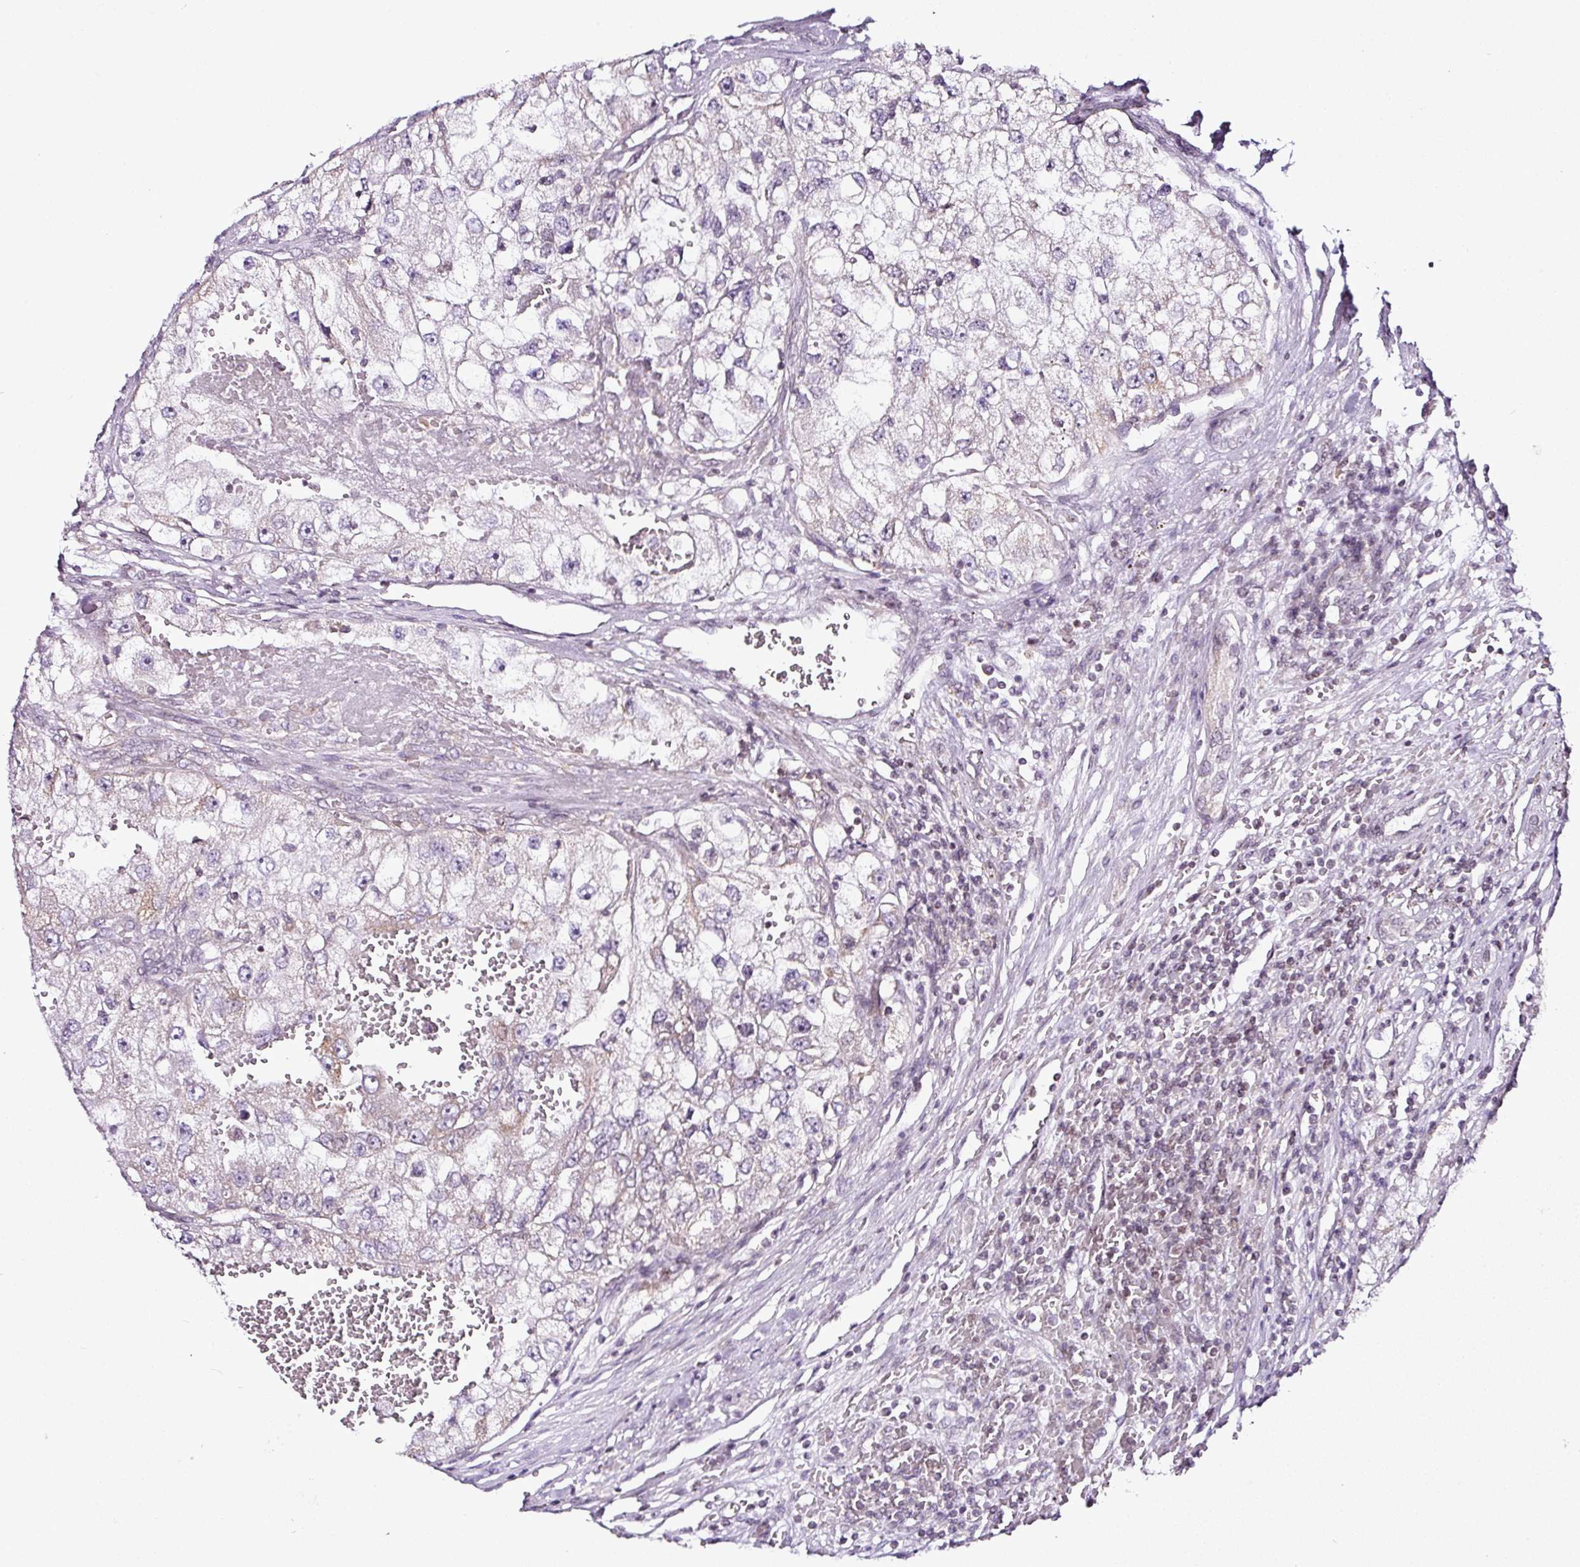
{"staining": {"intensity": "moderate", "quantity": "<25%", "location": "cytoplasmic/membranous"}, "tissue": "renal cancer", "cell_type": "Tumor cells", "image_type": "cancer", "snomed": [{"axis": "morphology", "description": "Adenocarcinoma, NOS"}, {"axis": "topography", "description": "Kidney"}], "caption": "Protein expression analysis of renal cancer (adenocarcinoma) demonstrates moderate cytoplasmic/membranous positivity in about <25% of tumor cells. (DAB (3,3'-diaminobenzidine) IHC, brown staining for protein, blue staining for nuclei).", "gene": "FAM32A", "patient": {"sex": "male", "age": 63}}